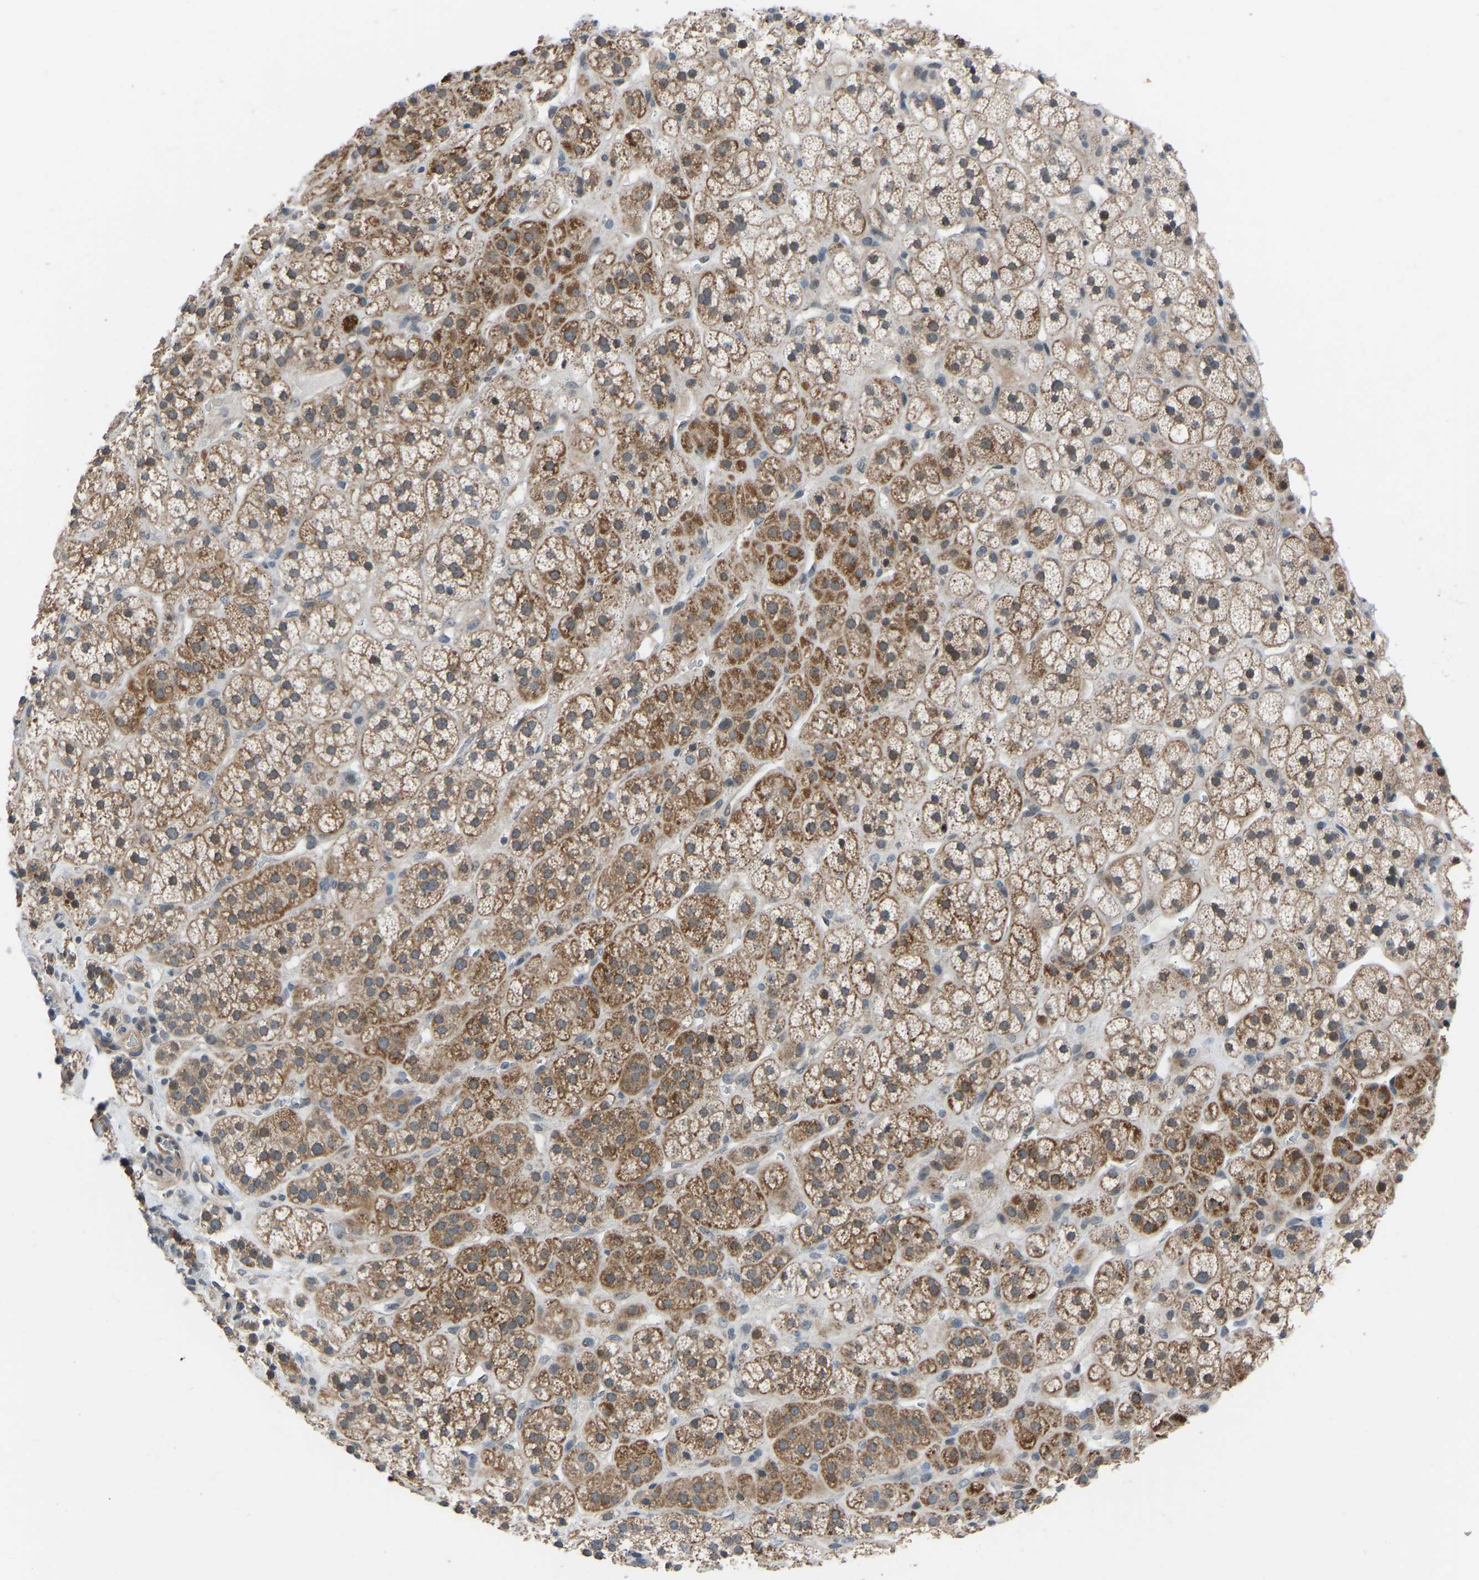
{"staining": {"intensity": "moderate", "quantity": ">75%", "location": "cytoplasmic/membranous"}, "tissue": "adrenal gland", "cell_type": "Glandular cells", "image_type": "normal", "snomed": [{"axis": "morphology", "description": "Normal tissue, NOS"}, {"axis": "topography", "description": "Adrenal gland"}], "caption": "Benign adrenal gland reveals moderate cytoplasmic/membranous staining in approximately >75% of glandular cells.", "gene": "CDK2AP1", "patient": {"sex": "male", "age": 56}}